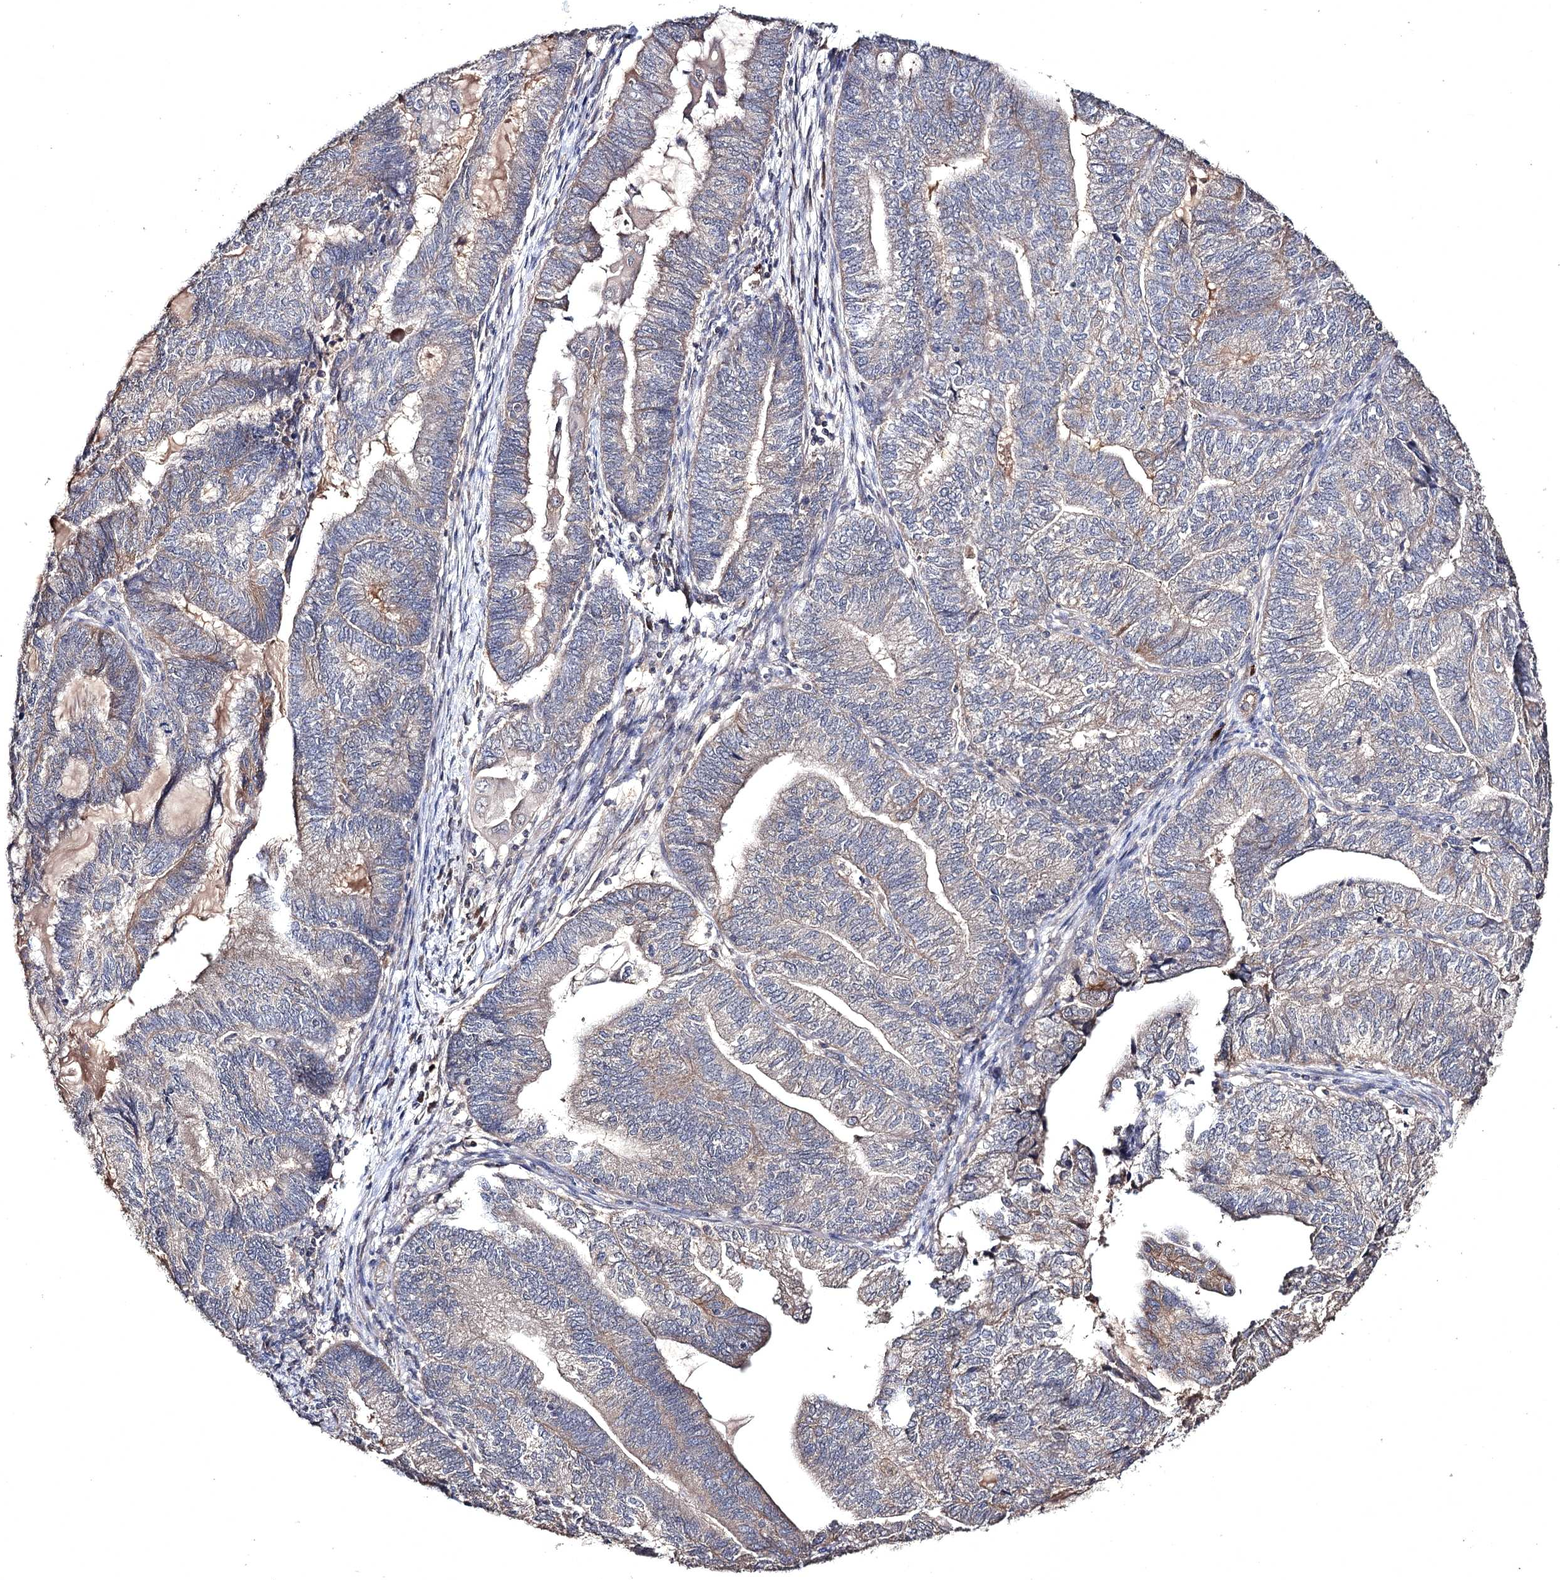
{"staining": {"intensity": "weak", "quantity": "<25%", "location": "cytoplasmic/membranous"}, "tissue": "endometrial cancer", "cell_type": "Tumor cells", "image_type": "cancer", "snomed": [{"axis": "morphology", "description": "Adenocarcinoma, NOS"}, {"axis": "topography", "description": "Uterus"}, {"axis": "topography", "description": "Endometrium"}], "caption": "Endometrial cancer (adenocarcinoma) was stained to show a protein in brown. There is no significant expression in tumor cells. (DAB (3,3'-diaminobenzidine) immunohistochemistry with hematoxylin counter stain).", "gene": "SEMA4G", "patient": {"sex": "female", "age": 70}}